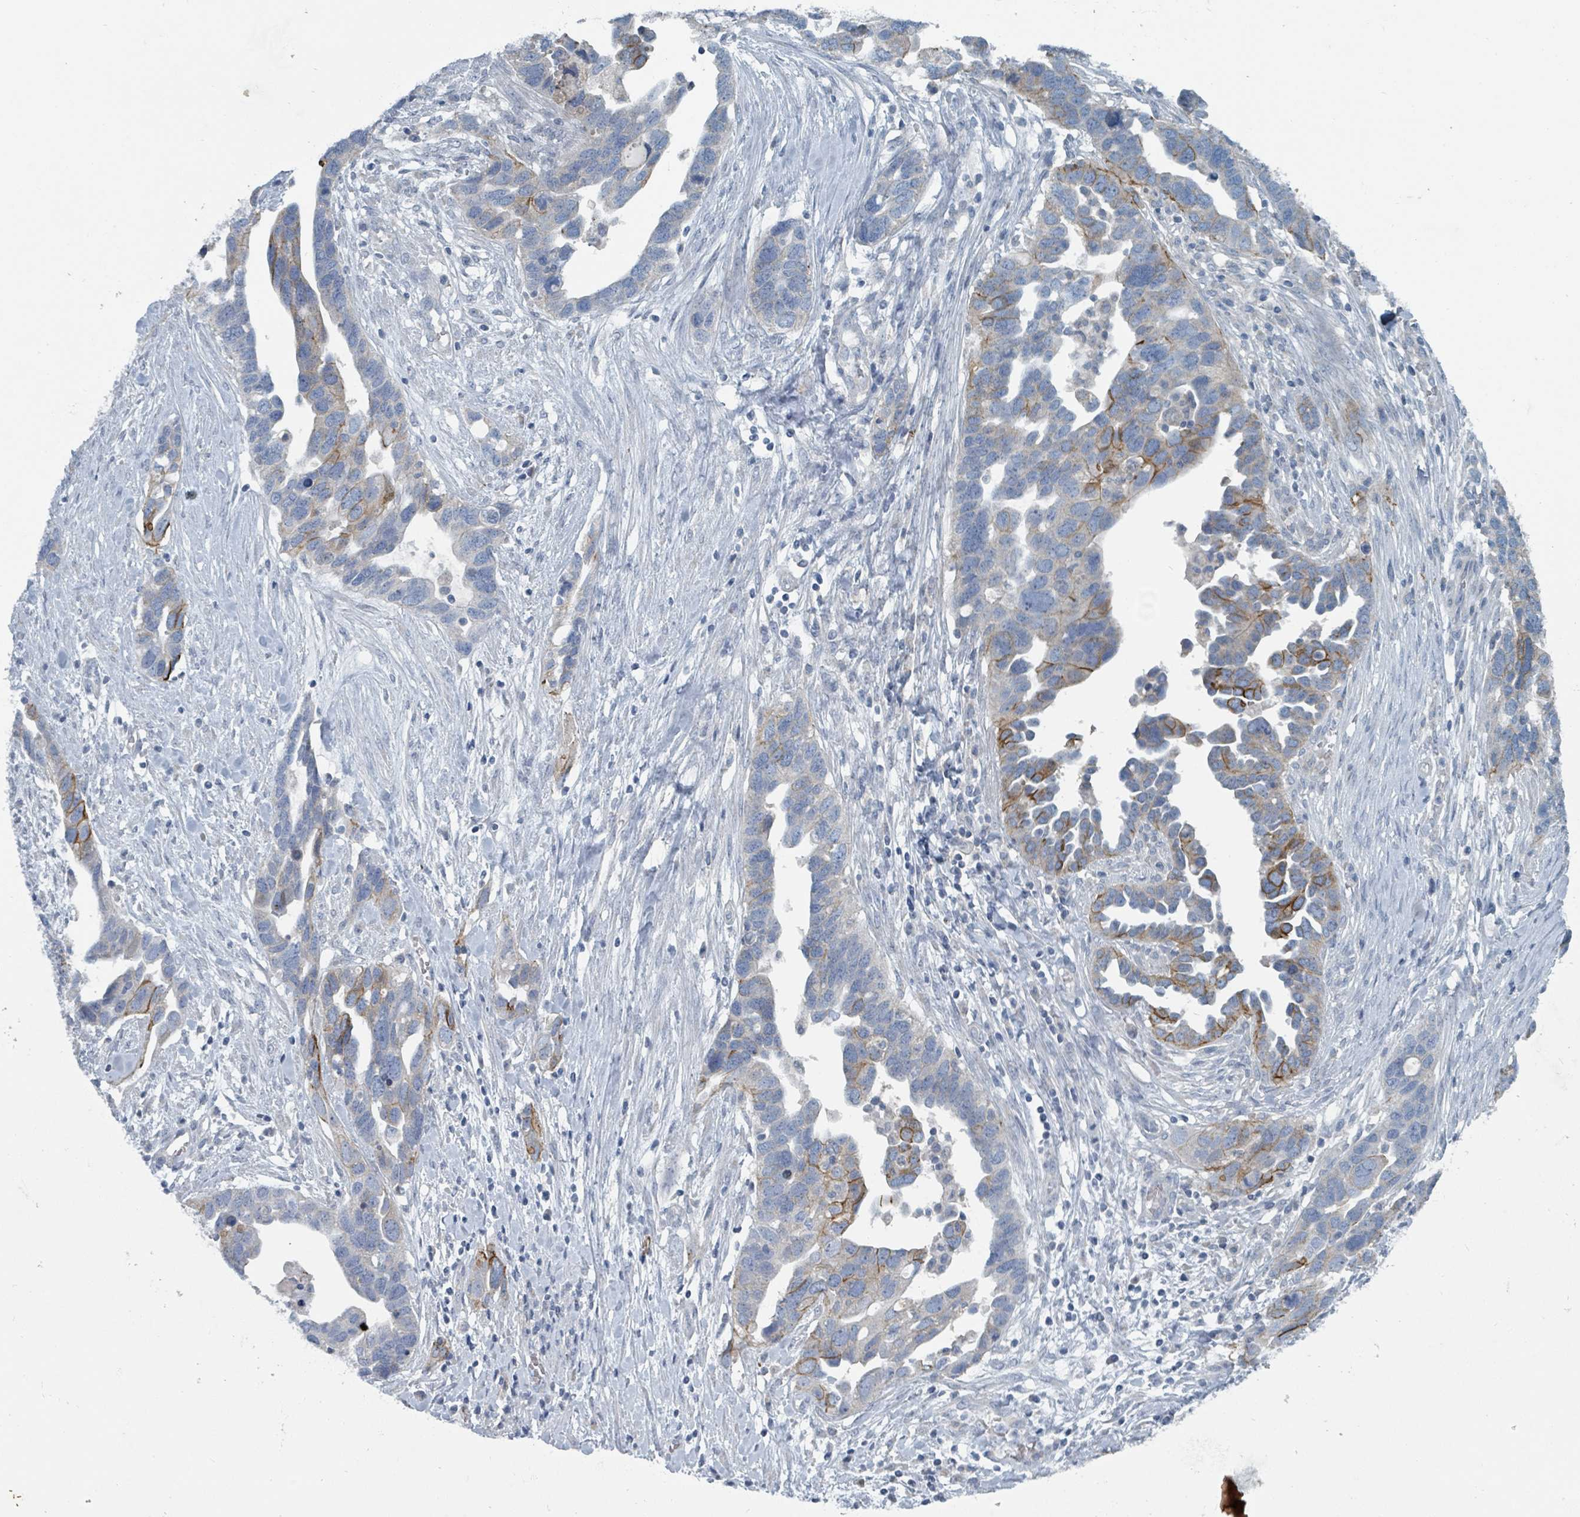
{"staining": {"intensity": "moderate", "quantity": "<25%", "location": "cytoplasmic/membranous"}, "tissue": "ovarian cancer", "cell_type": "Tumor cells", "image_type": "cancer", "snomed": [{"axis": "morphology", "description": "Cystadenocarcinoma, serous, NOS"}, {"axis": "topography", "description": "Ovary"}], "caption": "Human serous cystadenocarcinoma (ovarian) stained for a protein (brown) exhibits moderate cytoplasmic/membranous positive positivity in about <25% of tumor cells.", "gene": "RASA4", "patient": {"sex": "female", "age": 54}}